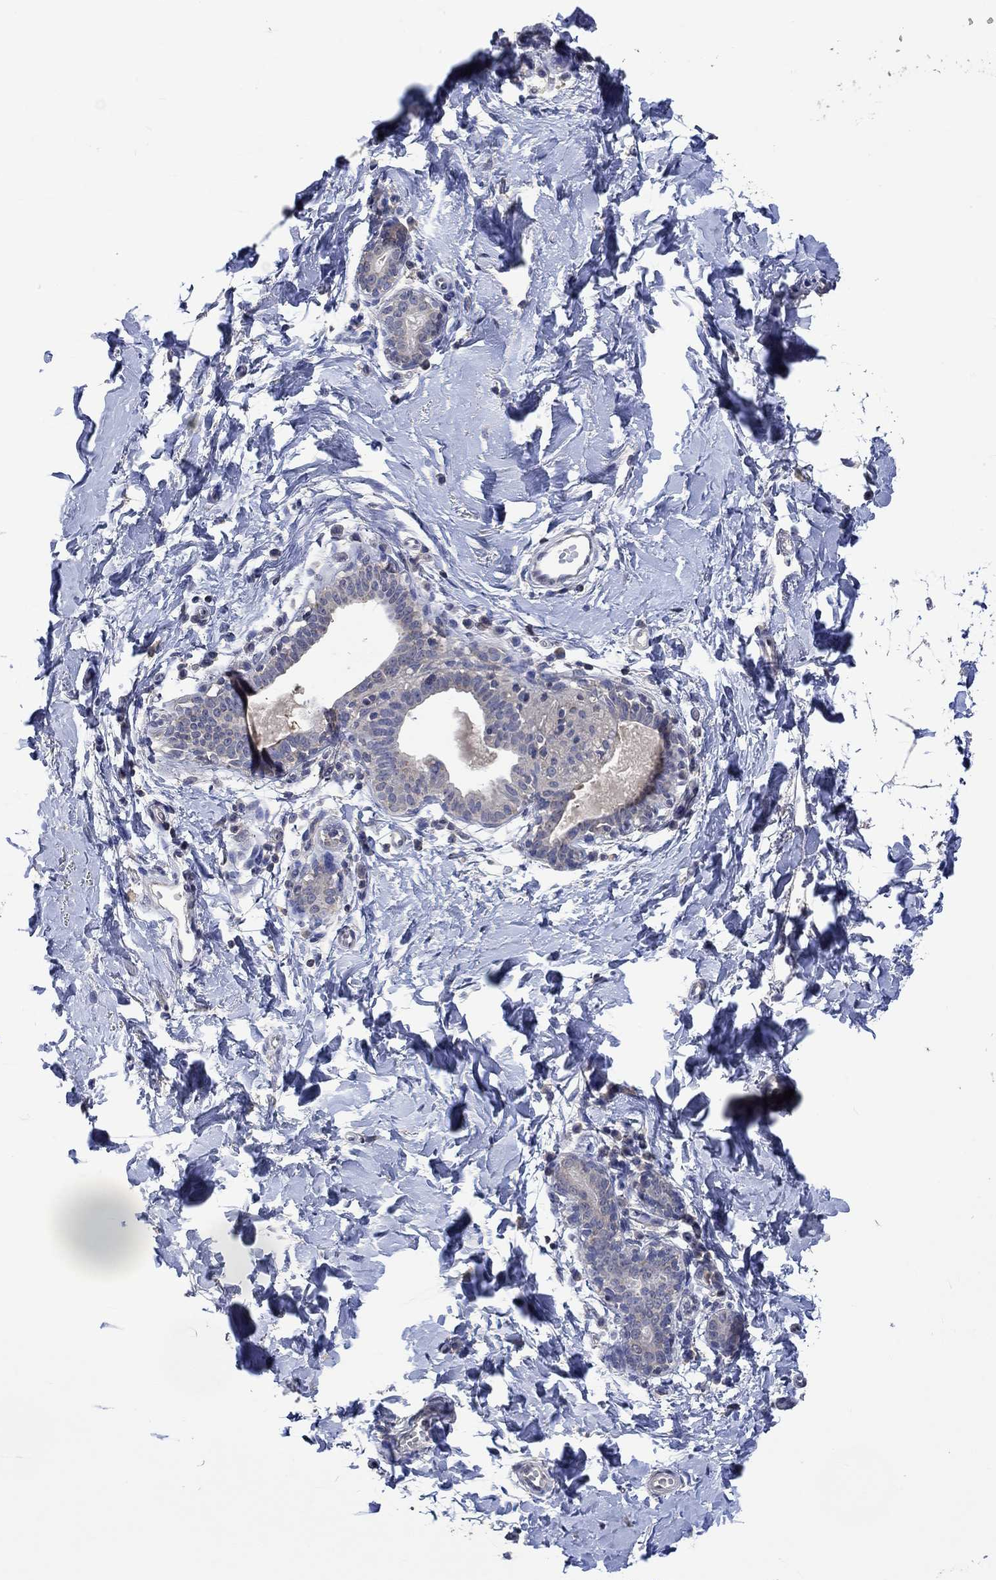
{"staining": {"intensity": "negative", "quantity": "none", "location": "none"}, "tissue": "breast", "cell_type": "Adipocytes", "image_type": "normal", "snomed": [{"axis": "morphology", "description": "Normal tissue, NOS"}, {"axis": "topography", "description": "Breast"}], "caption": "This image is of normal breast stained with IHC to label a protein in brown with the nuclei are counter-stained blue. There is no positivity in adipocytes. (DAB IHC, high magnification).", "gene": "PTPN20", "patient": {"sex": "female", "age": 37}}